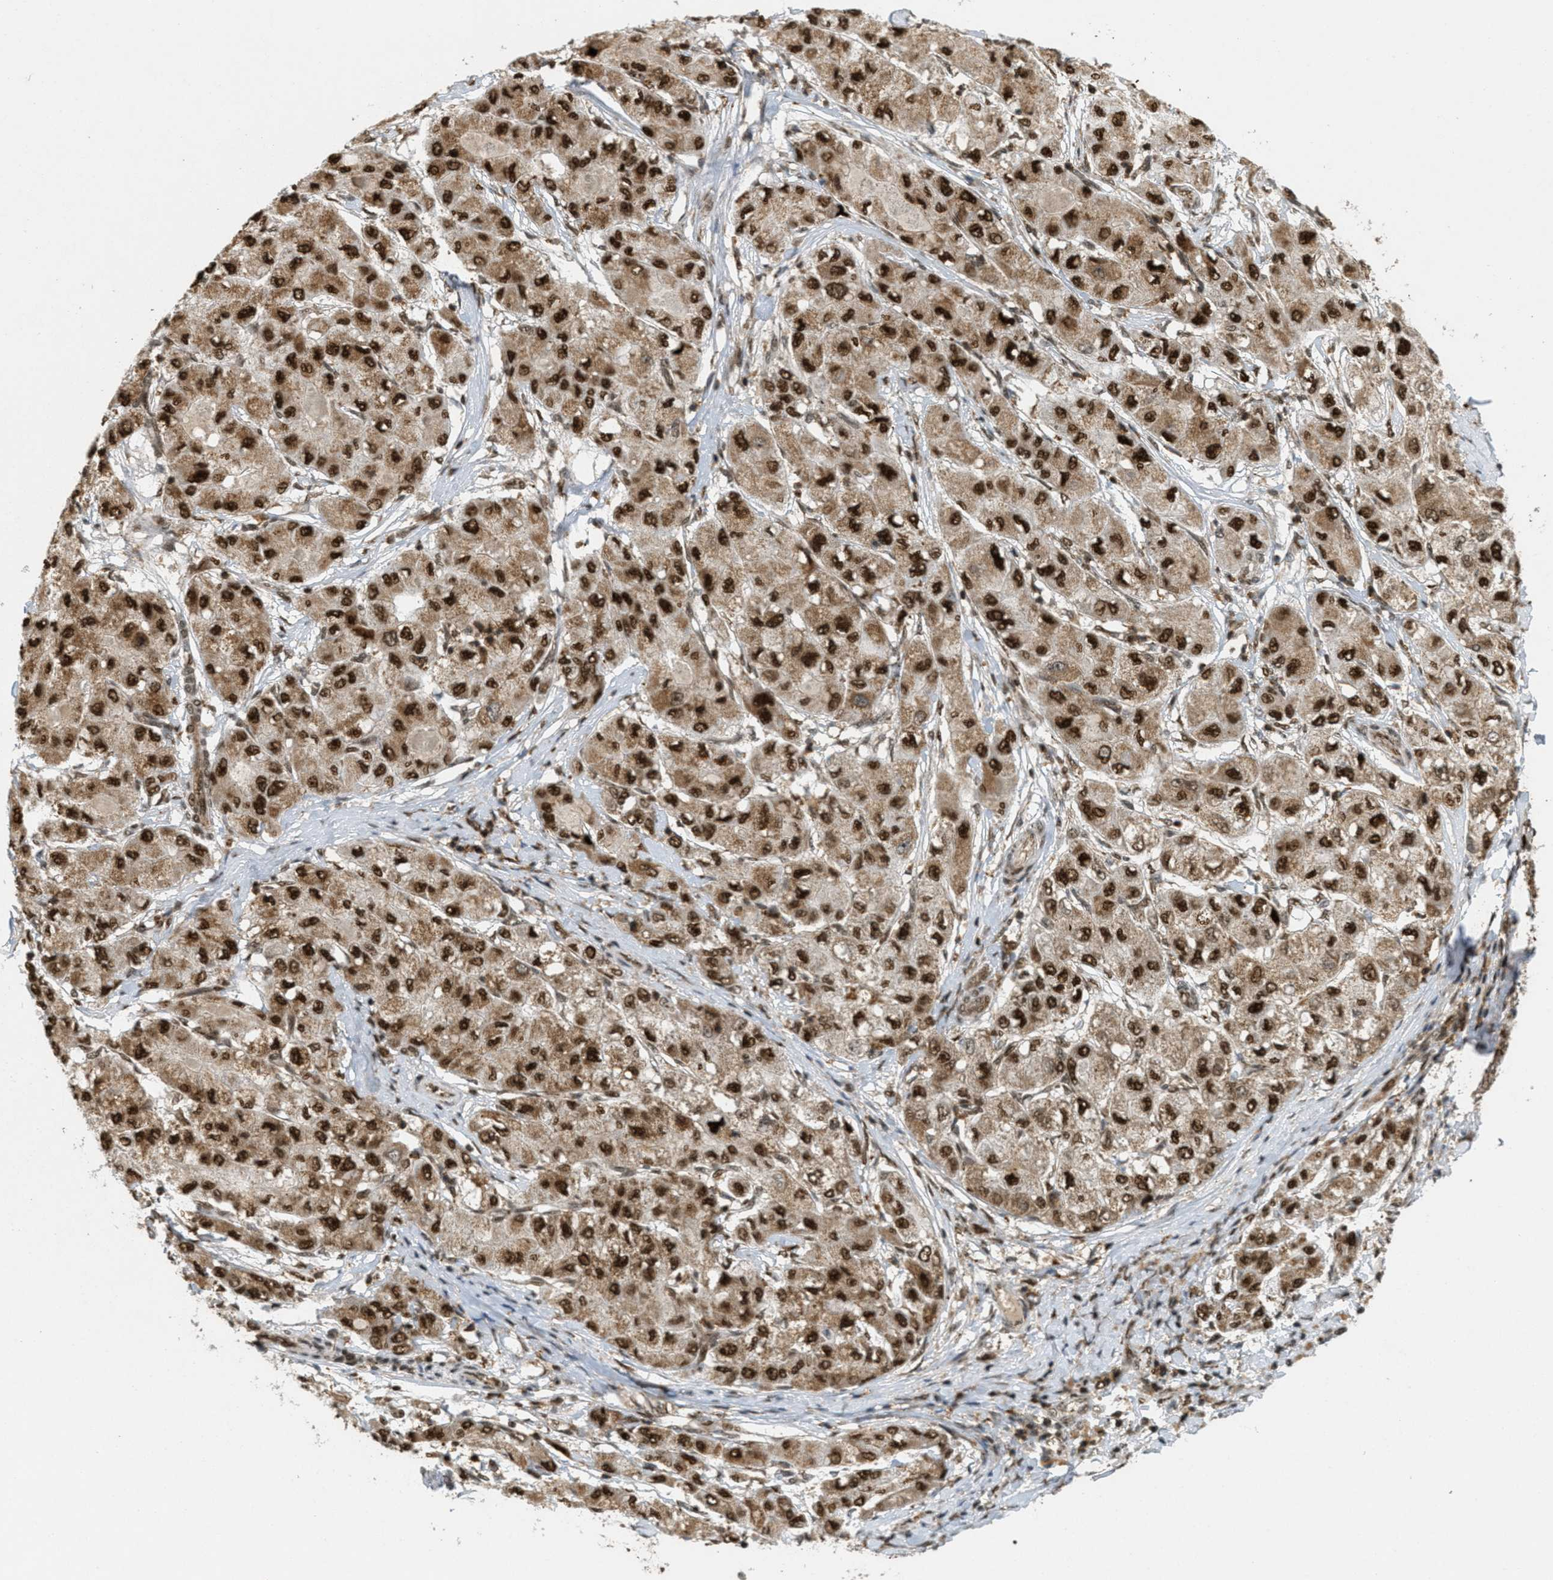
{"staining": {"intensity": "strong", "quantity": ">75%", "location": "cytoplasmic/membranous,nuclear"}, "tissue": "liver cancer", "cell_type": "Tumor cells", "image_type": "cancer", "snomed": [{"axis": "morphology", "description": "Carcinoma, Hepatocellular, NOS"}, {"axis": "topography", "description": "Liver"}], "caption": "Liver hepatocellular carcinoma stained for a protein (brown) reveals strong cytoplasmic/membranous and nuclear positive staining in about >75% of tumor cells.", "gene": "TLK1", "patient": {"sex": "male", "age": 80}}